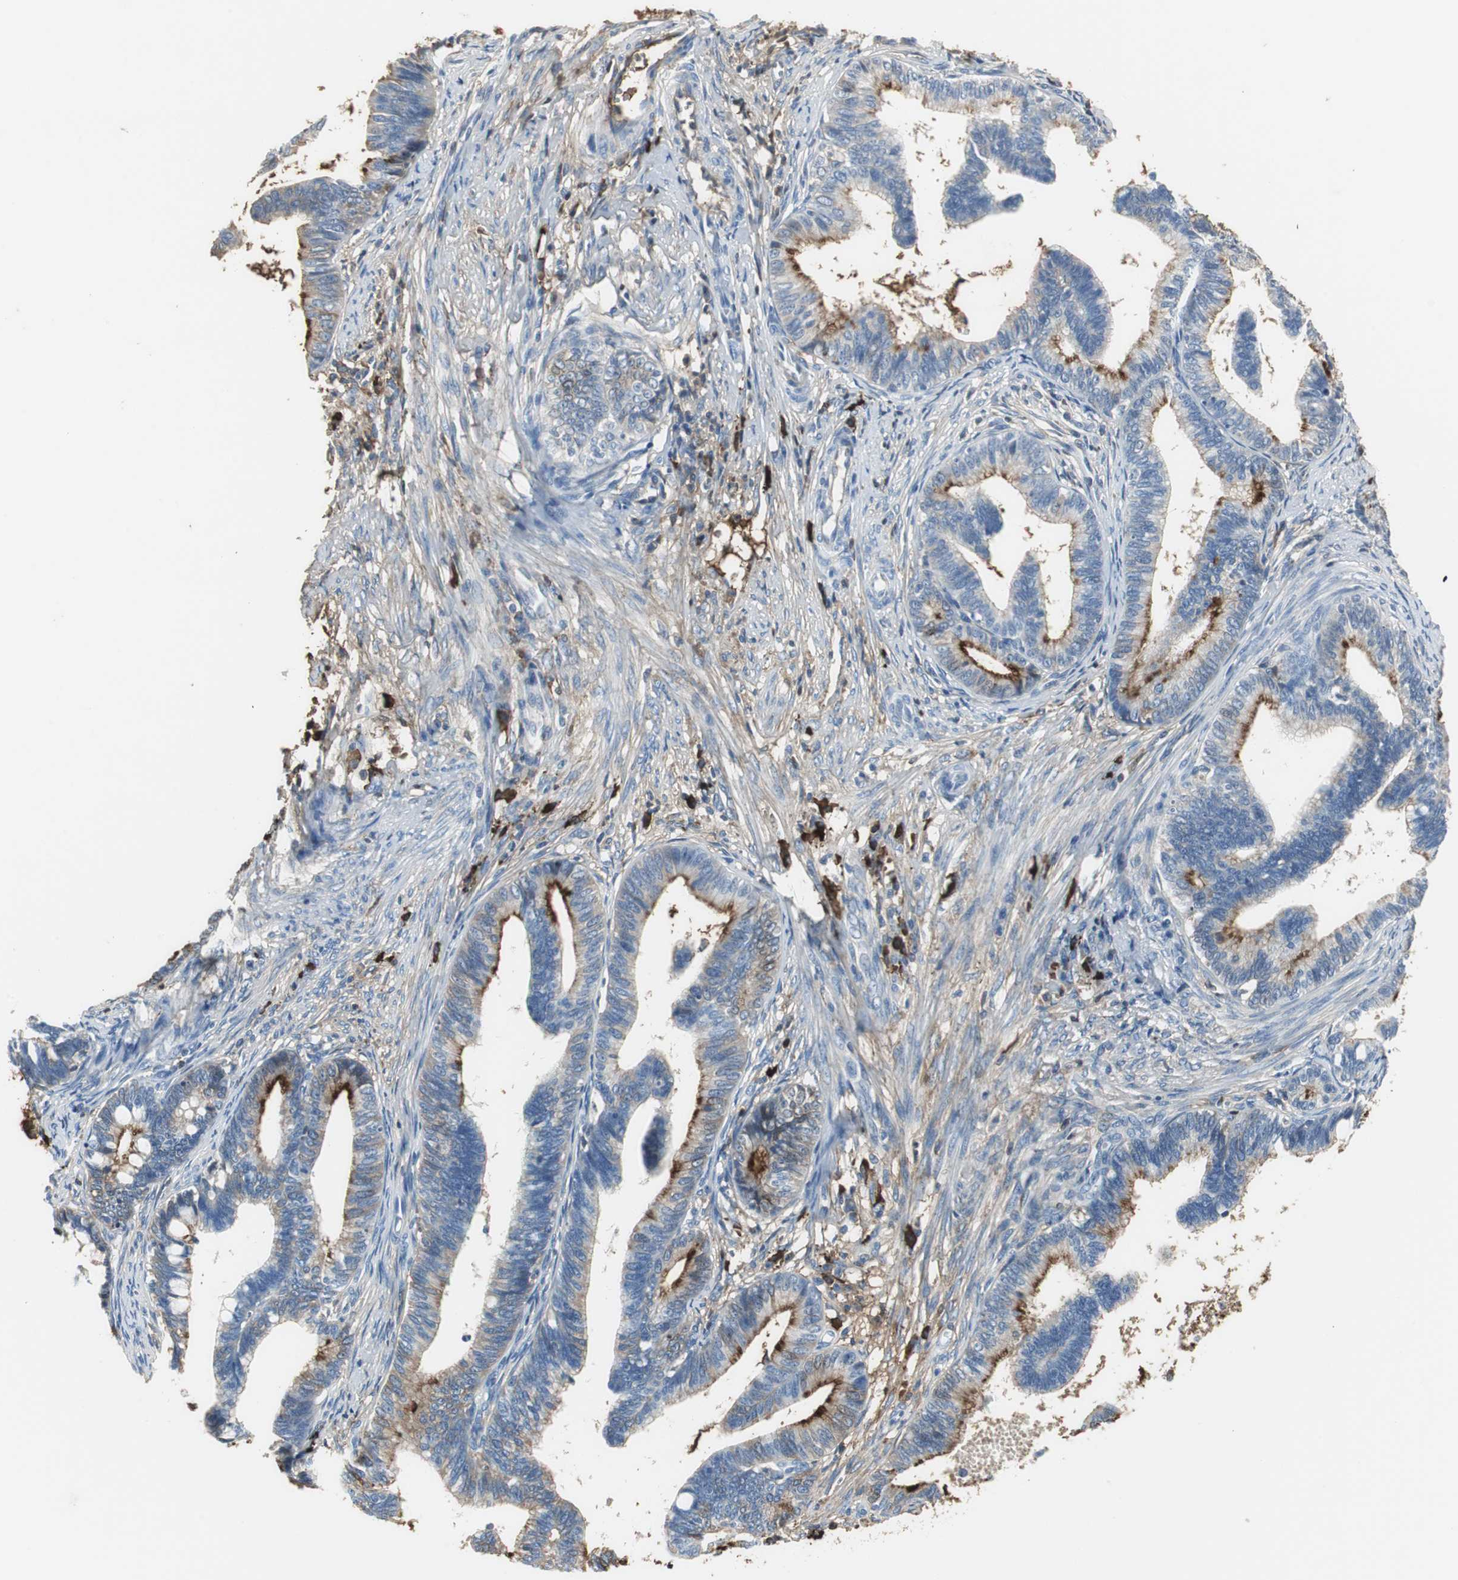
{"staining": {"intensity": "weak", "quantity": "25%-75%", "location": "cytoplasmic/membranous"}, "tissue": "cervical cancer", "cell_type": "Tumor cells", "image_type": "cancer", "snomed": [{"axis": "morphology", "description": "Adenocarcinoma, NOS"}, {"axis": "topography", "description": "Cervix"}], "caption": "Cervical cancer (adenocarcinoma) tissue demonstrates weak cytoplasmic/membranous staining in approximately 25%-75% of tumor cells", "gene": "IGHA1", "patient": {"sex": "female", "age": 36}}